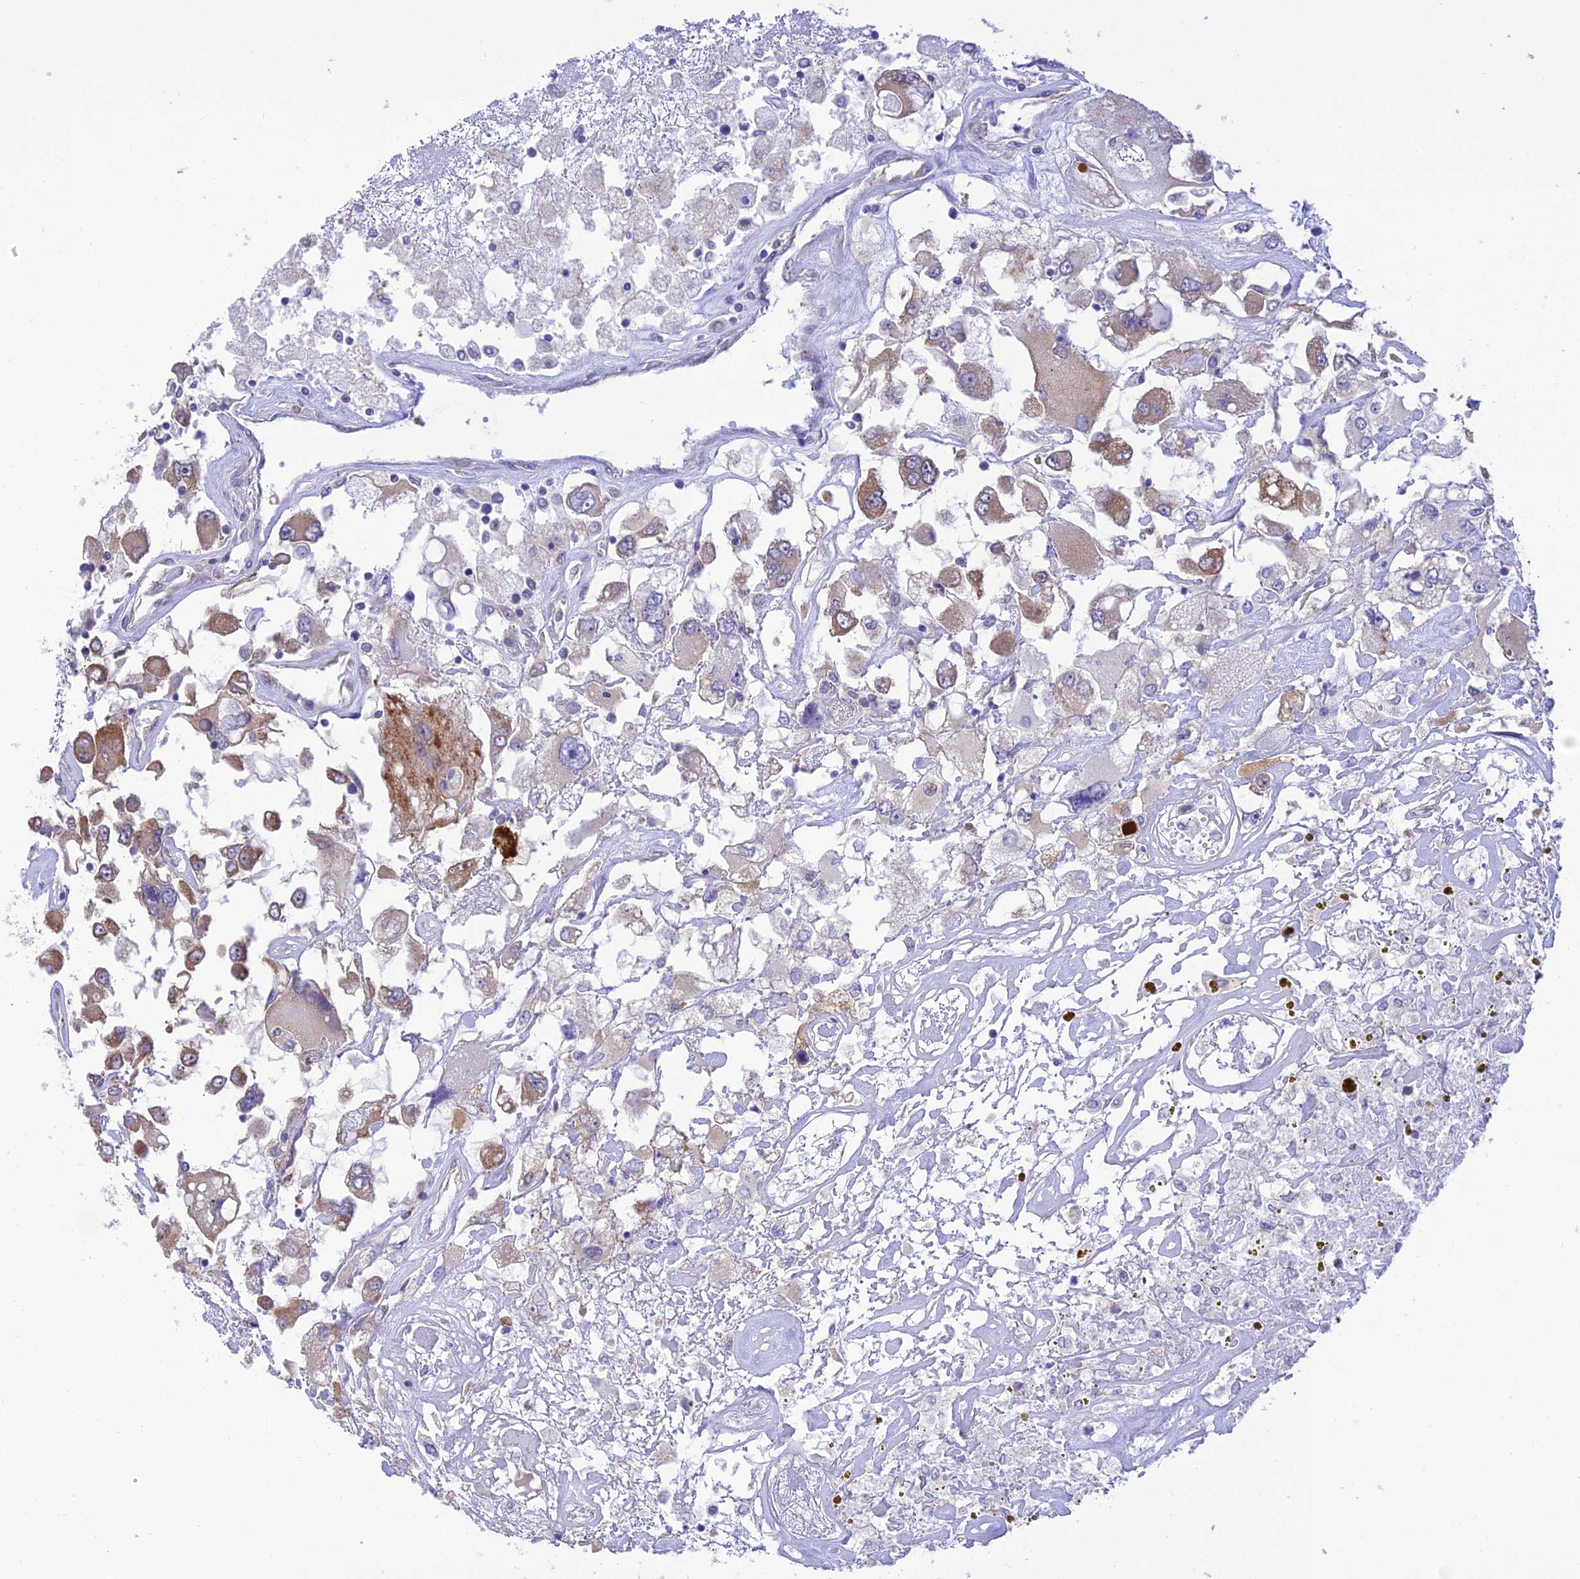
{"staining": {"intensity": "weak", "quantity": ">75%", "location": "cytoplasmic/membranous"}, "tissue": "renal cancer", "cell_type": "Tumor cells", "image_type": "cancer", "snomed": [{"axis": "morphology", "description": "Adenocarcinoma, NOS"}, {"axis": "topography", "description": "Kidney"}], "caption": "Tumor cells demonstrate low levels of weak cytoplasmic/membranous staining in approximately >75% of cells in renal cancer. The staining is performed using DAB (3,3'-diaminobenzidine) brown chromogen to label protein expression. The nuclei are counter-stained blue using hematoxylin.", "gene": "RNF126", "patient": {"sex": "female", "age": 52}}